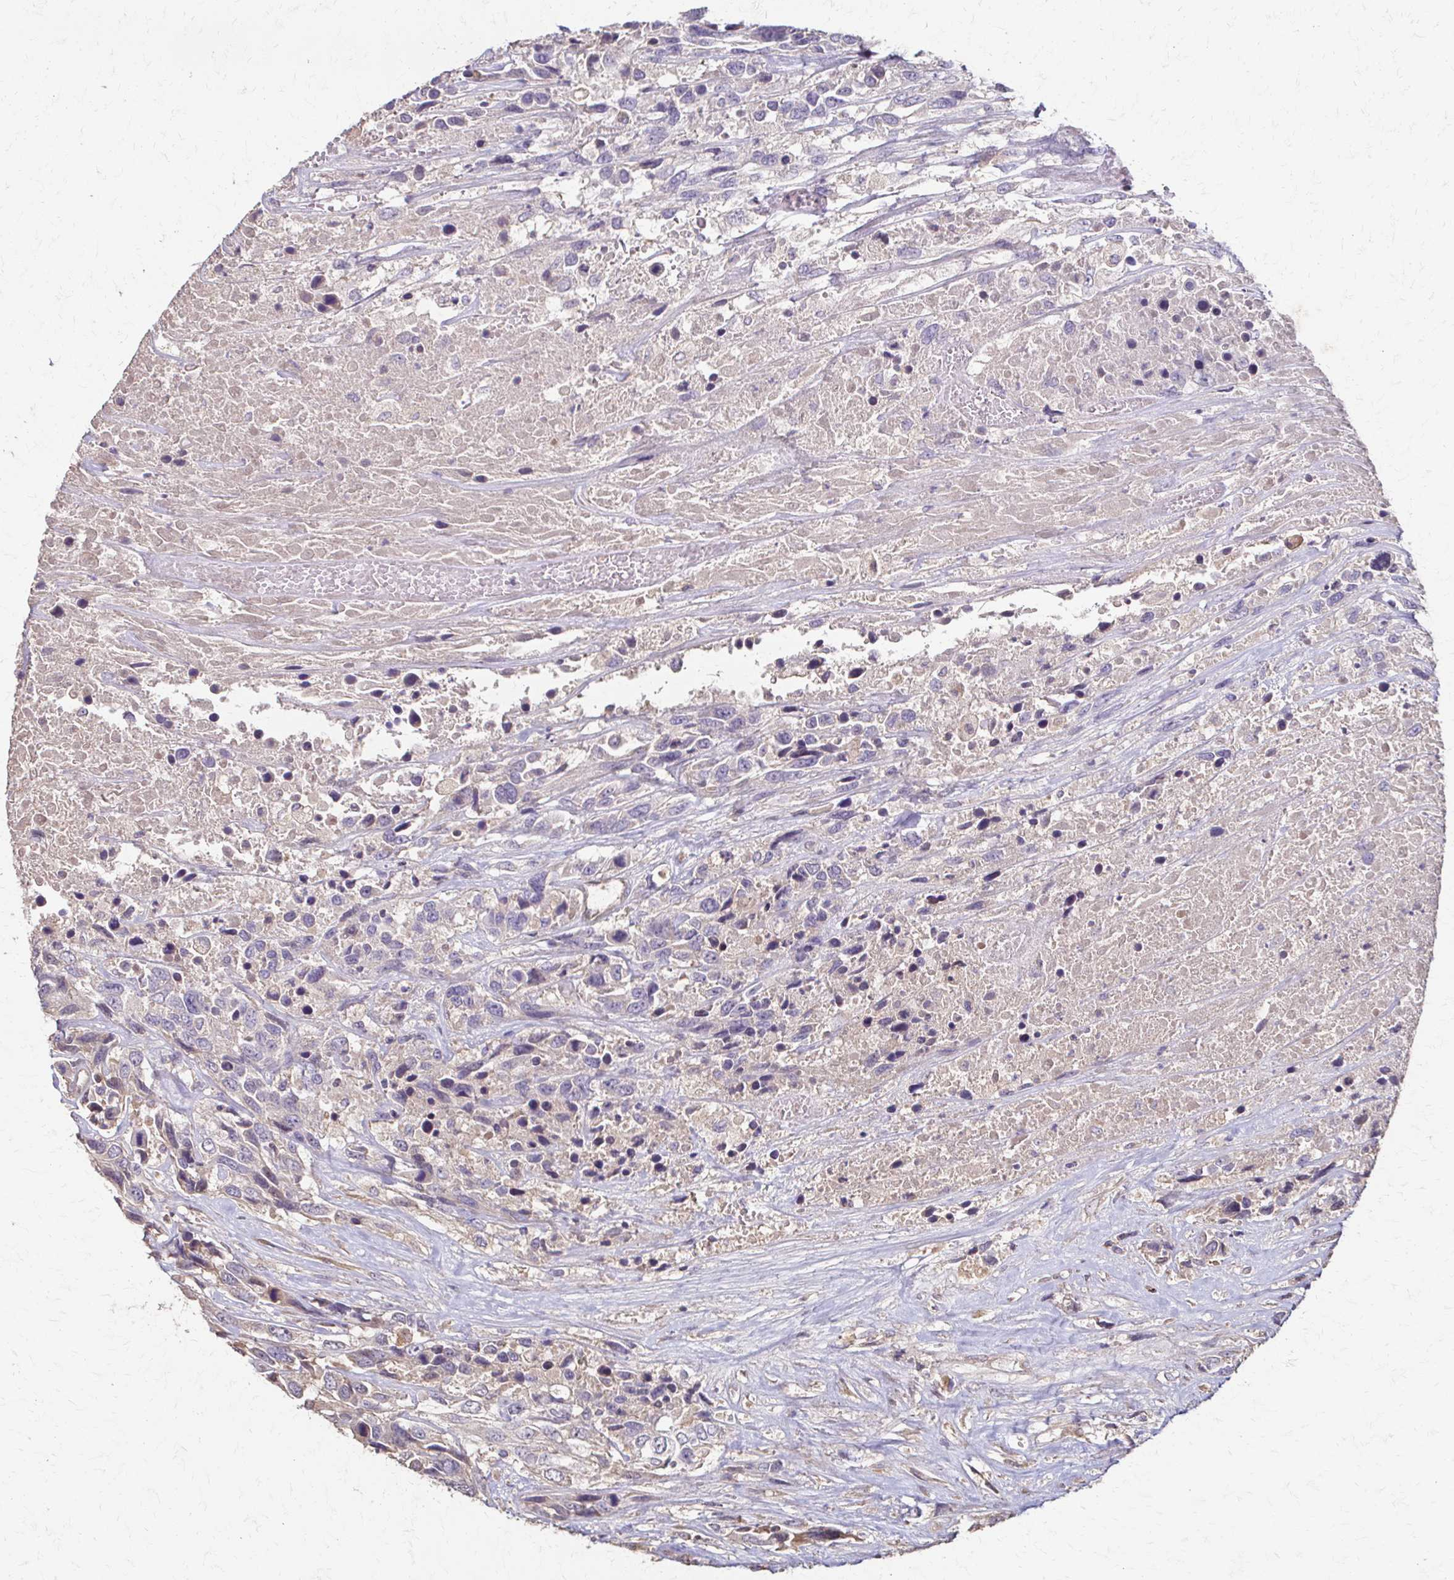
{"staining": {"intensity": "negative", "quantity": "none", "location": "none"}, "tissue": "urothelial cancer", "cell_type": "Tumor cells", "image_type": "cancer", "snomed": [{"axis": "morphology", "description": "Urothelial carcinoma, High grade"}, {"axis": "topography", "description": "Urinary bladder"}], "caption": "IHC of urothelial carcinoma (high-grade) reveals no staining in tumor cells.", "gene": "IL18BP", "patient": {"sex": "female", "age": 70}}